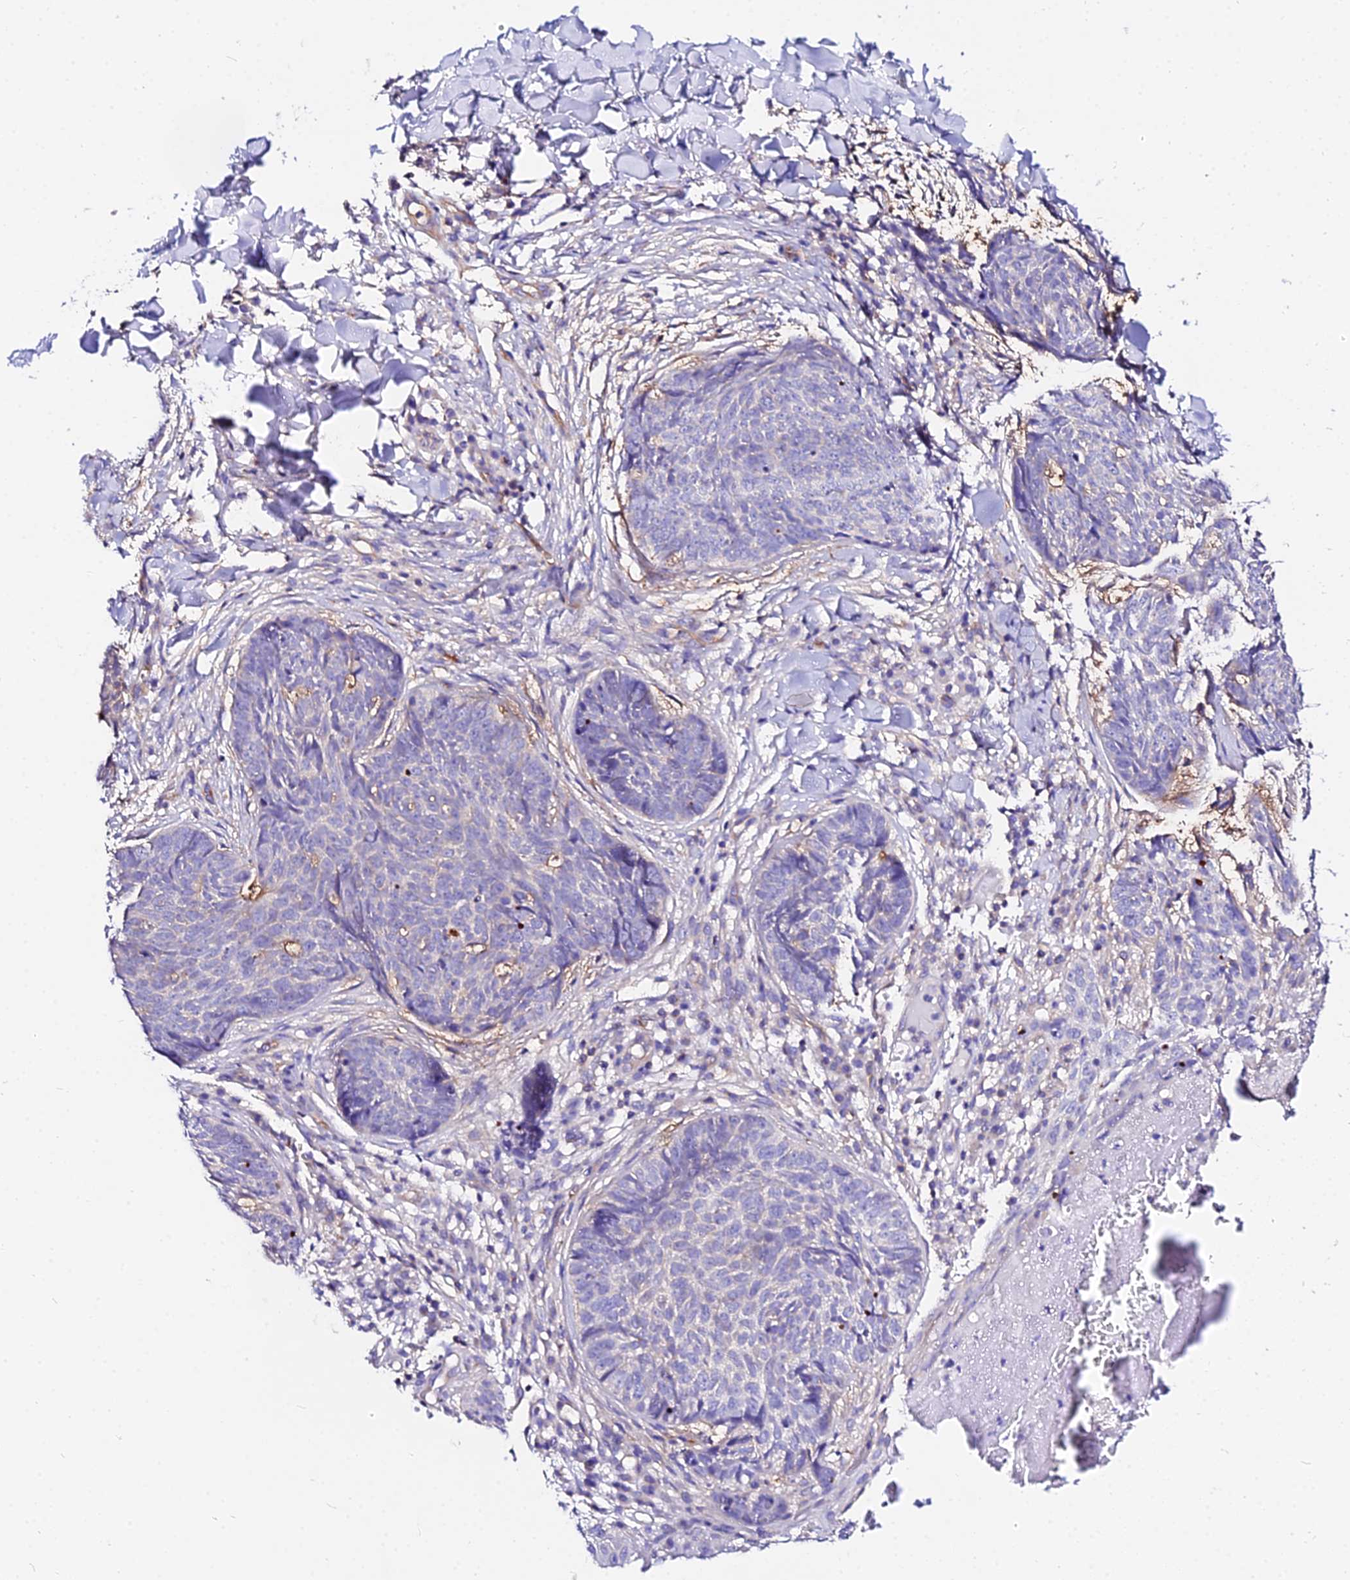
{"staining": {"intensity": "negative", "quantity": "none", "location": "none"}, "tissue": "skin cancer", "cell_type": "Tumor cells", "image_type": "cancer", "snomed": [{"axis": "morphology", "description": "Basal cell carcinoma"}, {"axis": "topography", "description": "Skin"}], "caption": "Immunohistochemical staining of skin cancer exhibits no significant staining in tumor cells. Brightfield microscopy of immunohistochemistry stained with DAB (3,3'-diaminobenzidine) (brown) and hematoxylin (blue), captured at high magnification.", "gene": "DAW1", "patient": {"sex": "female", "age": 61}}